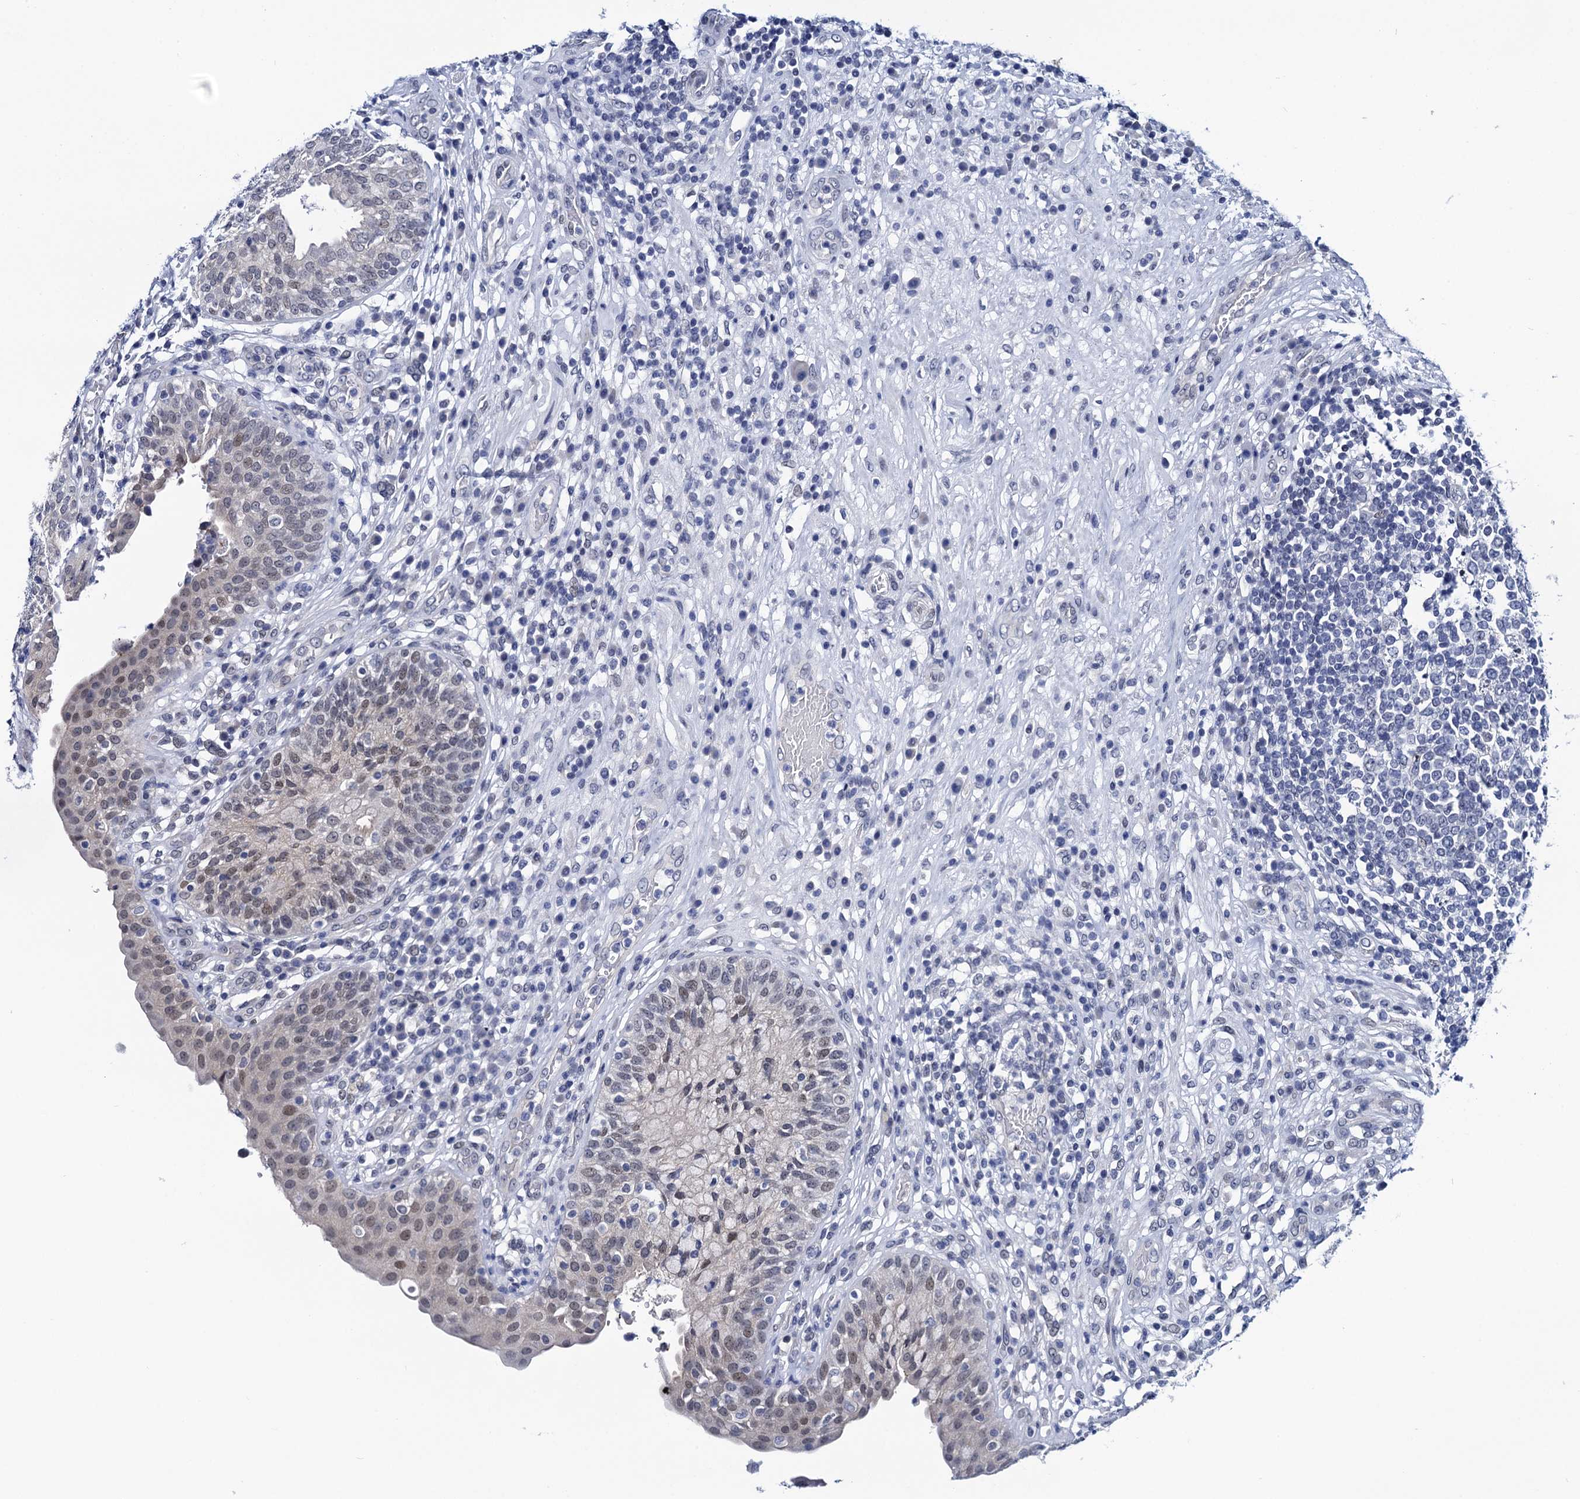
{"staining": {"intensity": "weak", "quantity": "25%-75%", "location": "nuclear"}, "tissue": "urinary bladder", "cell_type": "Urothelial cells", "image_type": "normal", "snomed": [{"axis": "morphology", "description": "Normal tissue, NOS"}, {"axis": "topography", "description": "Urinary bladder"}], "caption": "Protein expression analysis of normal urinary bladder exhibits weak nuclear expression in approximately 25%-75% of urothelial cells. (DAB (3,3'-diaminobenzidine) IHC with brightfield microscopy, high magnification).", "gene": "C16orf87", "patient": {"sex": "female", "age": 62}}